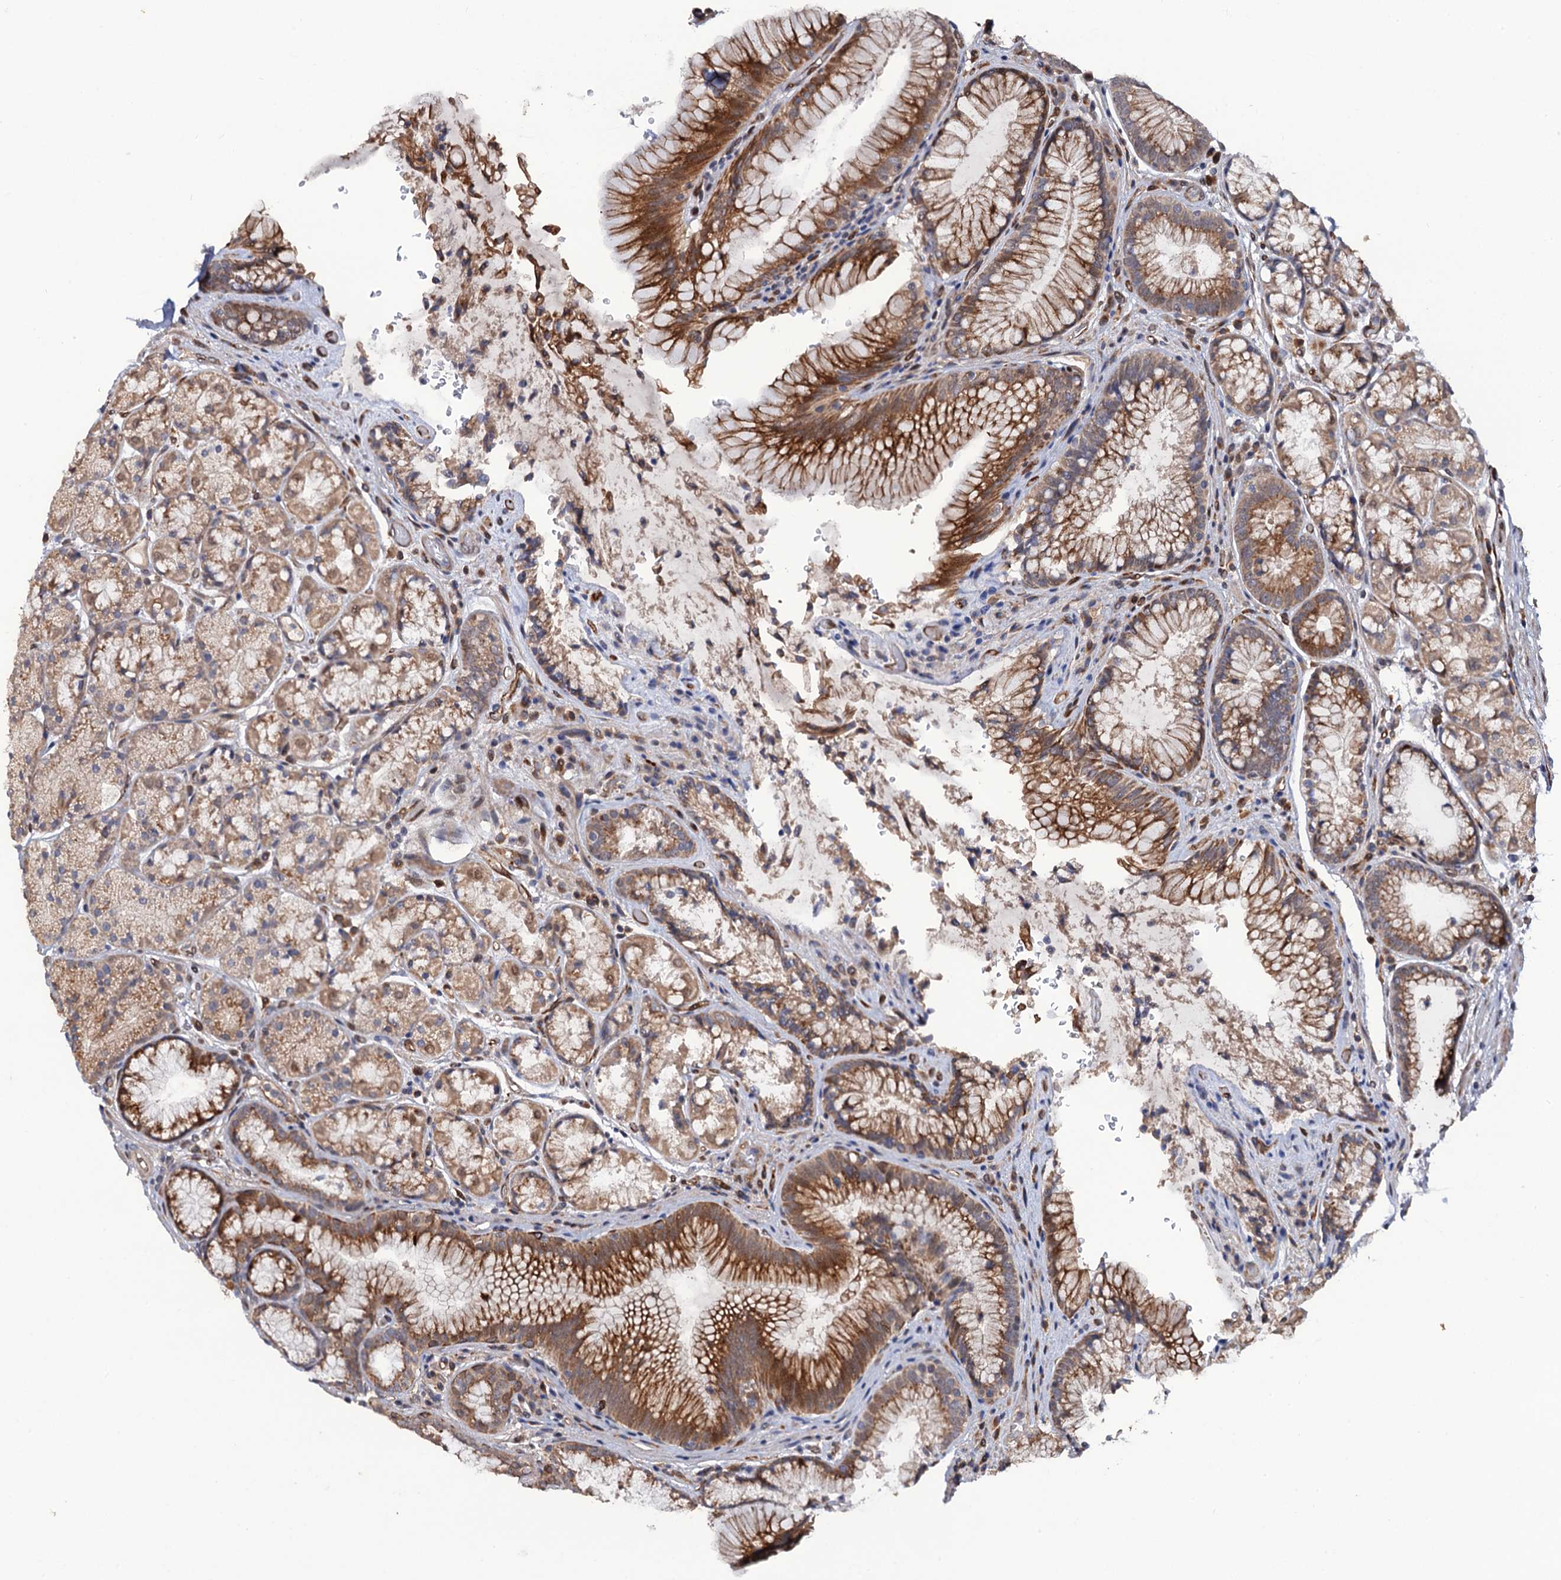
{"staining": {"intensity": "moderate", "quantity": ">75%", "location": "cytoplasmic/membranous"}, "tissue": "stomach", "cell_type": "Glandular cells", "image_type": "normal", "snomed": [{"axis": "morphology", "description": "Normal tissue, NOS"}, {"axis": "topography", "description": "Stomach"}], "caption": "The micrograph reveals immunohistochemical staining of unremarkable stomach. There is moderate cytoplasmic/membranous positivity is appreciated in approximately >75% of glandular cells.", "gene": "LRRC63", "patient": {"sex": "male", "age": 63}}